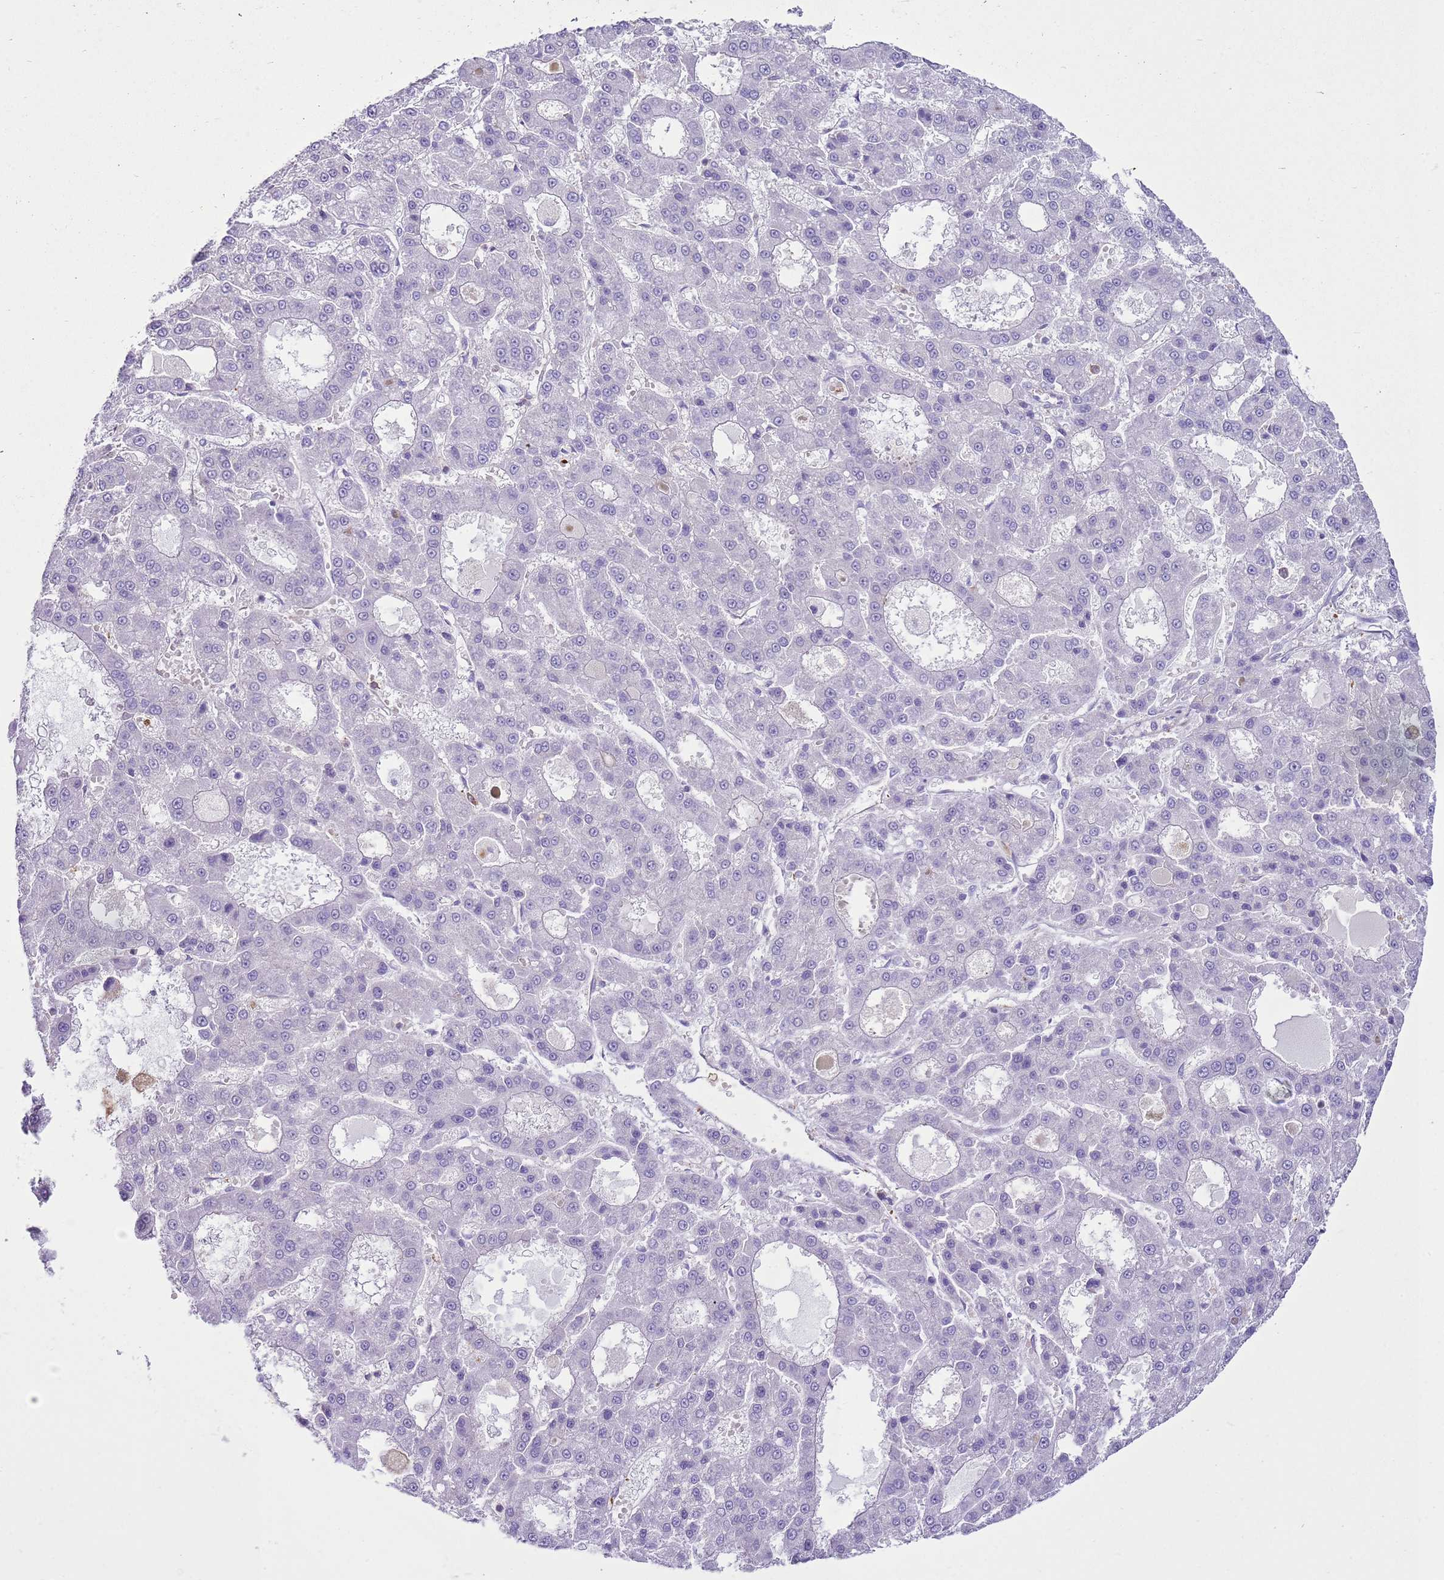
{"staining": {"intensity": "negative", "quantity": "none", "location": "none"}, "tissue": "liver cancer", "cell_type": "Tumor cells", "image_type": "cancer", "snomed": [{"axis": "morphology", "description": "Carcinoma, Hepatocellular, NOS"}, {"axis": "topography", "description": "Liver"}], "caption": "This is an IHC micrograph of liver hepatocellular carcinoma. There is no expression in tumor cells.", "gene": "SNX21", "patient": {"sex": "male", "age": 70}}